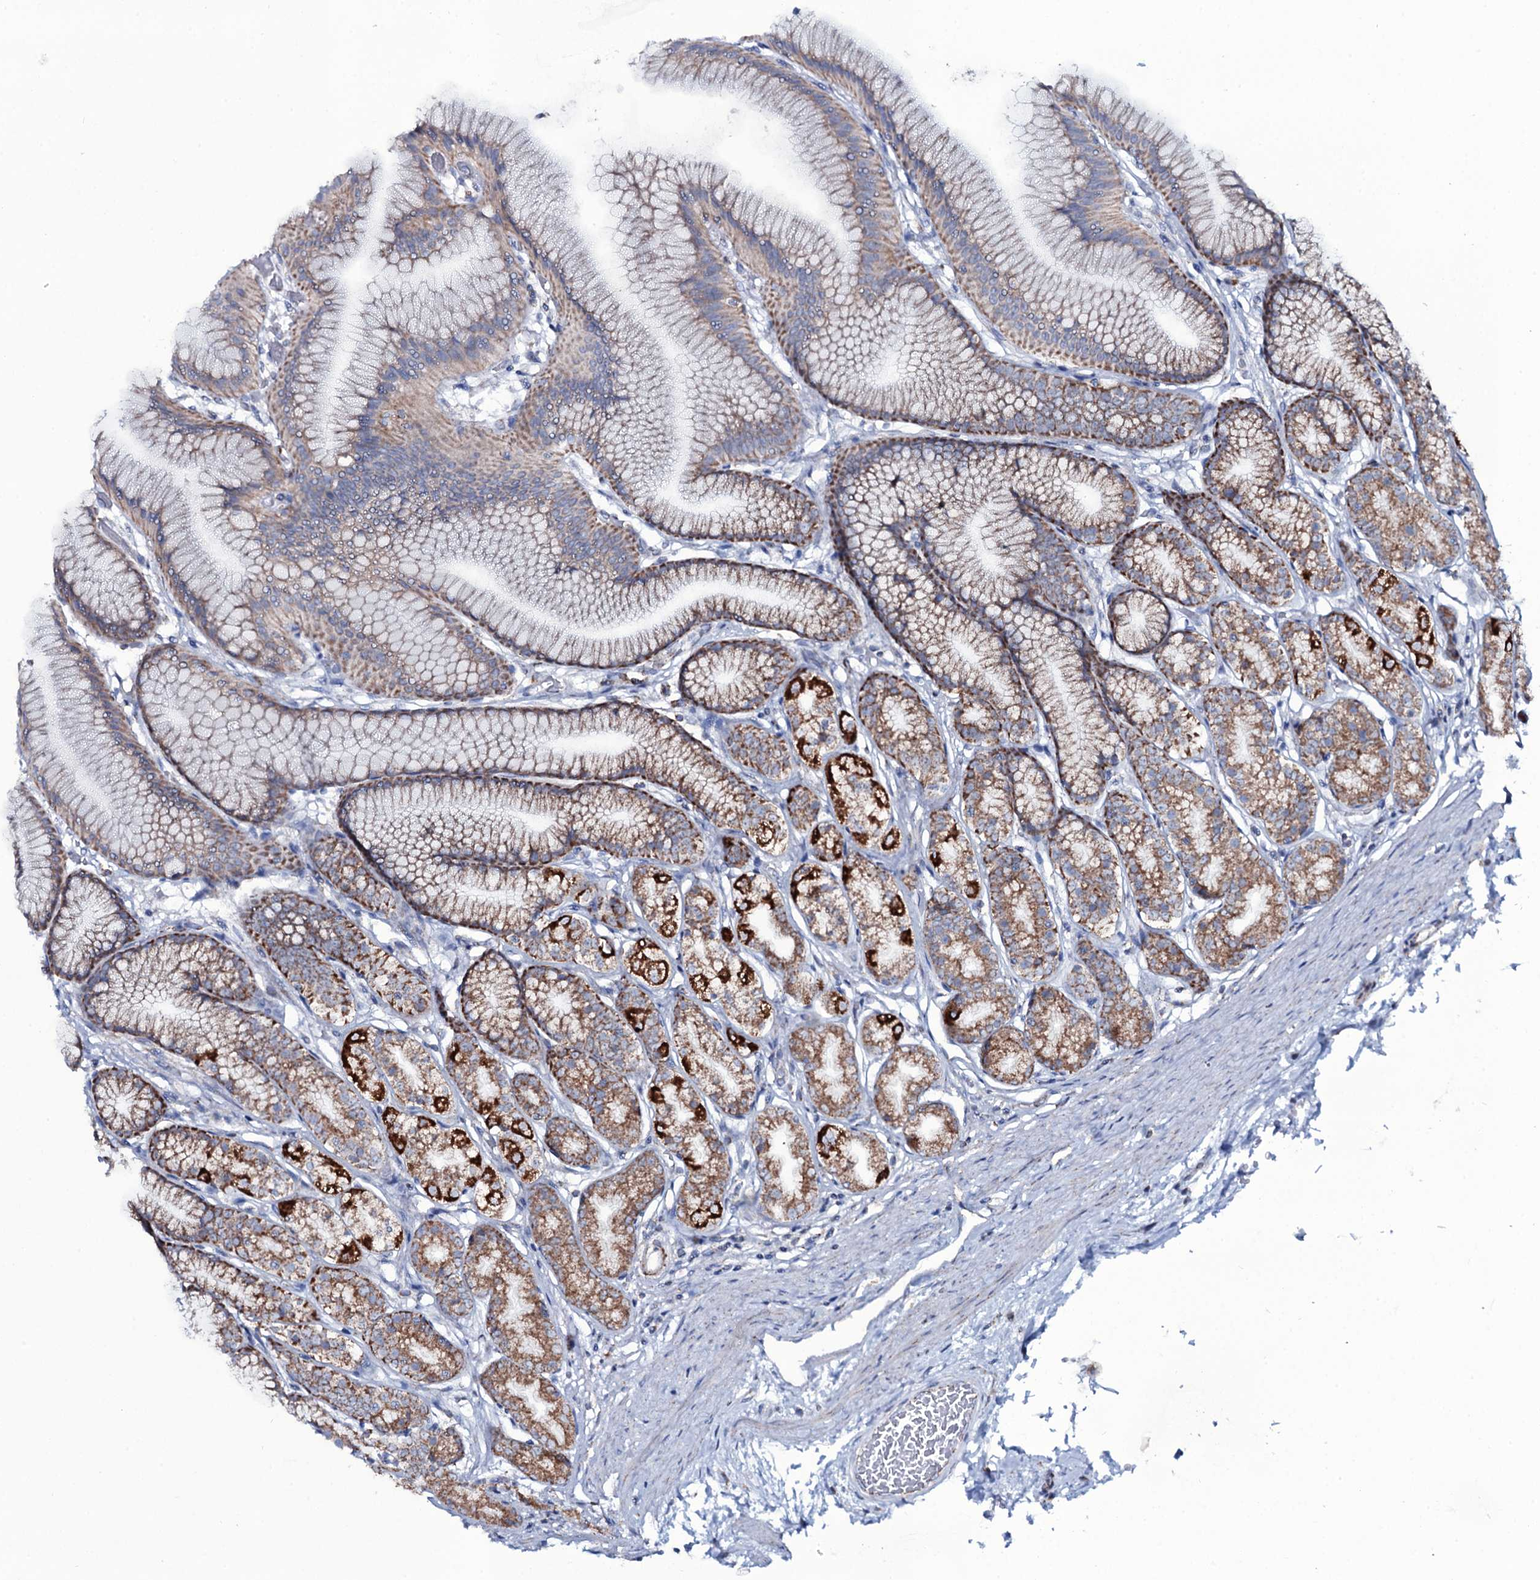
{"staining": {"intensity": "strong", "quantity": ">75%", "location": "cytoplasmic/membranous"}, "tissue": "stomach", "cell_type": "Glandular cells", "image_type": "normal", "snomed": [{"axis": "morphology", "description": "Normal tissue, NOS"}, {"axis": "morphology", "description": "Adenocarcinoma, NOS"}, {"axis": "morphology", "description": "Adenocarcinoma, High grade"}, {"axis": "topography", "description": "Stomach, upper"}, {"axis": "topography", "description": "Stomach"}], "caption": "Immunohistochemistry of normal human stomach shows high levels of strong cytoplasmic/membranous positivity in about >75% of glandular cells. Immunohistochemistry (ihc) stains the protein in brown and the nuclei are stained blue.", "gene": "MRPS35", "patient": {"sex": "female", "age": 65}}